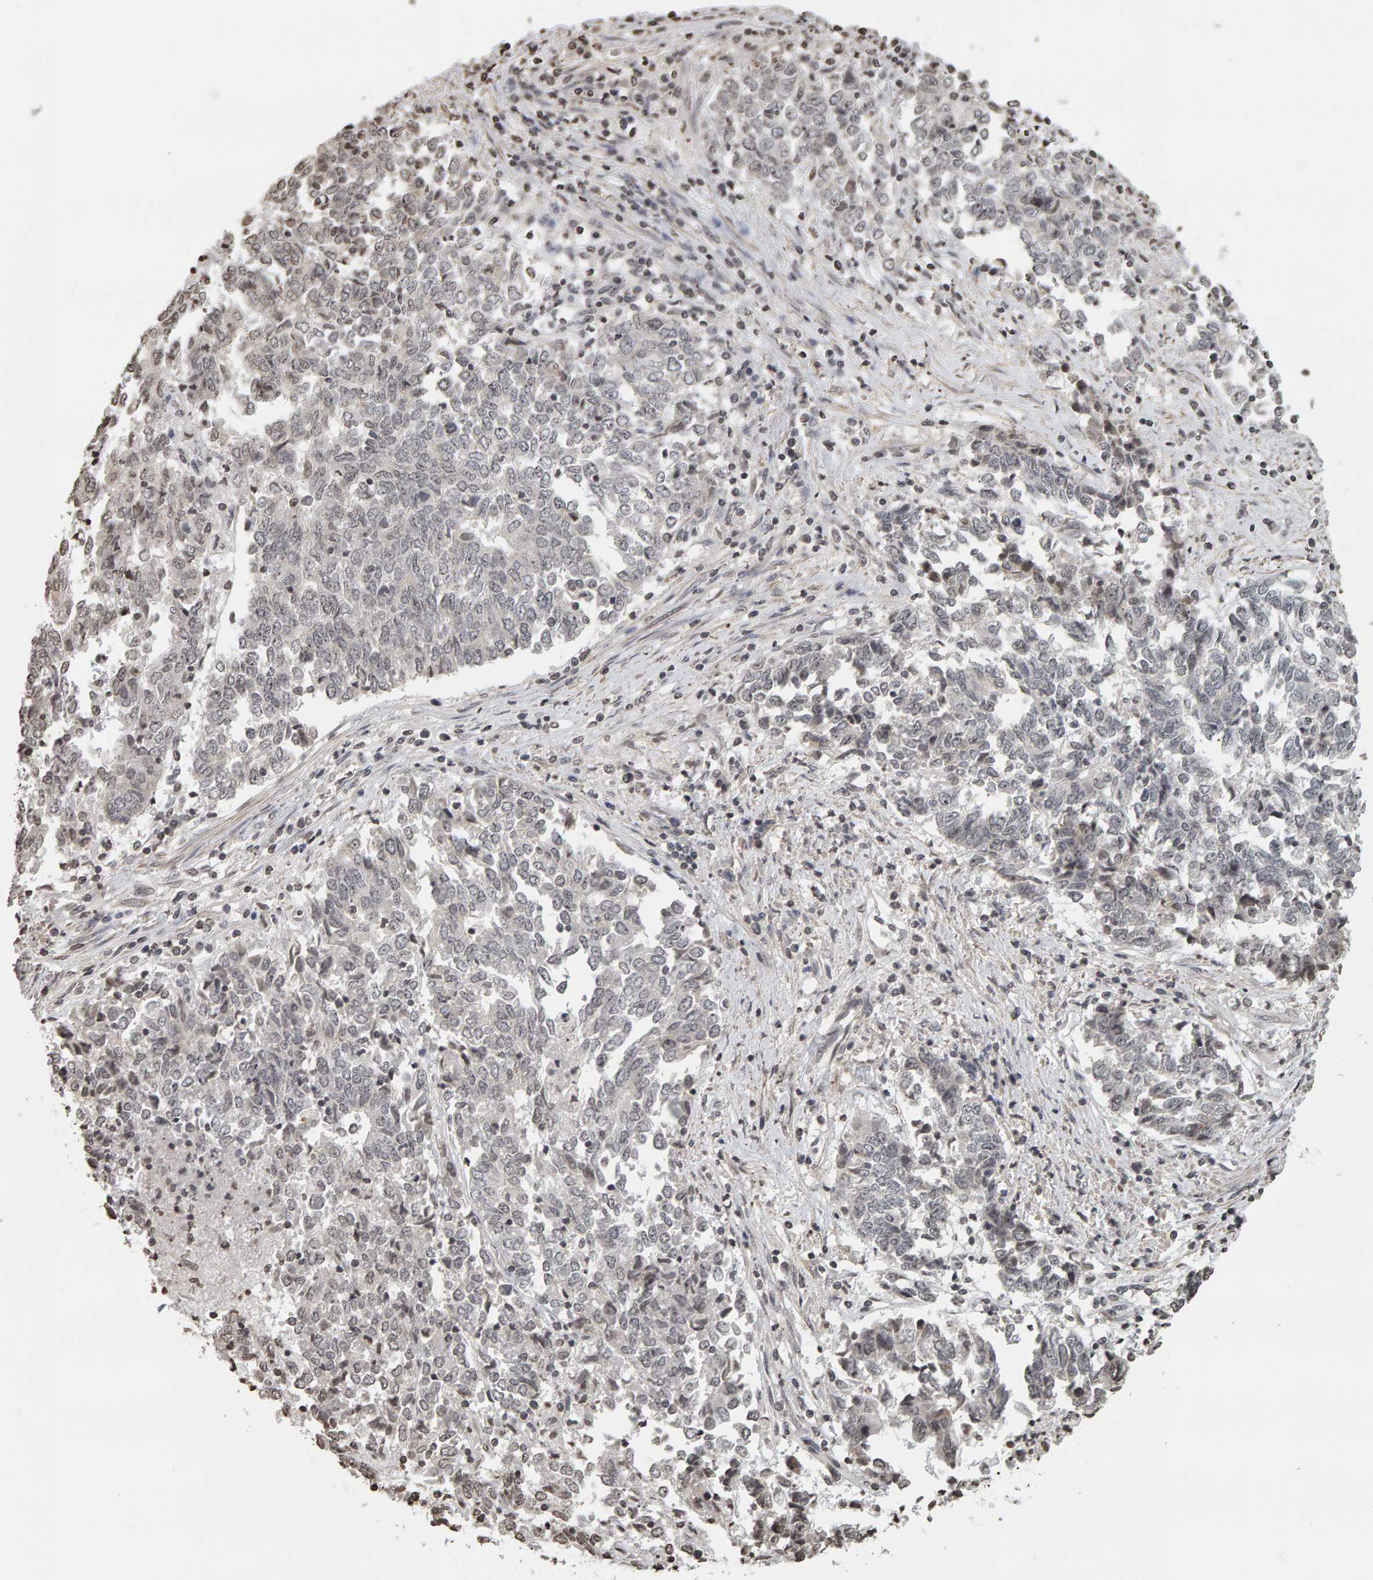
{"staining": {"intensity": "weak", "quantity": "<25%", "location": "nuclear"}, "tissue": "endometrial cancer", "cell_type": "Tumor cells", "image_type": "cancer", "snomed": [{"axis": "morphology", "description": "Adenocarcinoma, NOS"}, {"axis": "topography", "description": "Endometrium"}], "caption": "DAB (3,3'-diaminobenzidine) immunohistochemical staining of human adenocarcinoma (endometrial) shows no significant positivity in tumor cells.", "gene": "AFF4", "patient": {"sex": "female", "age": 80}}